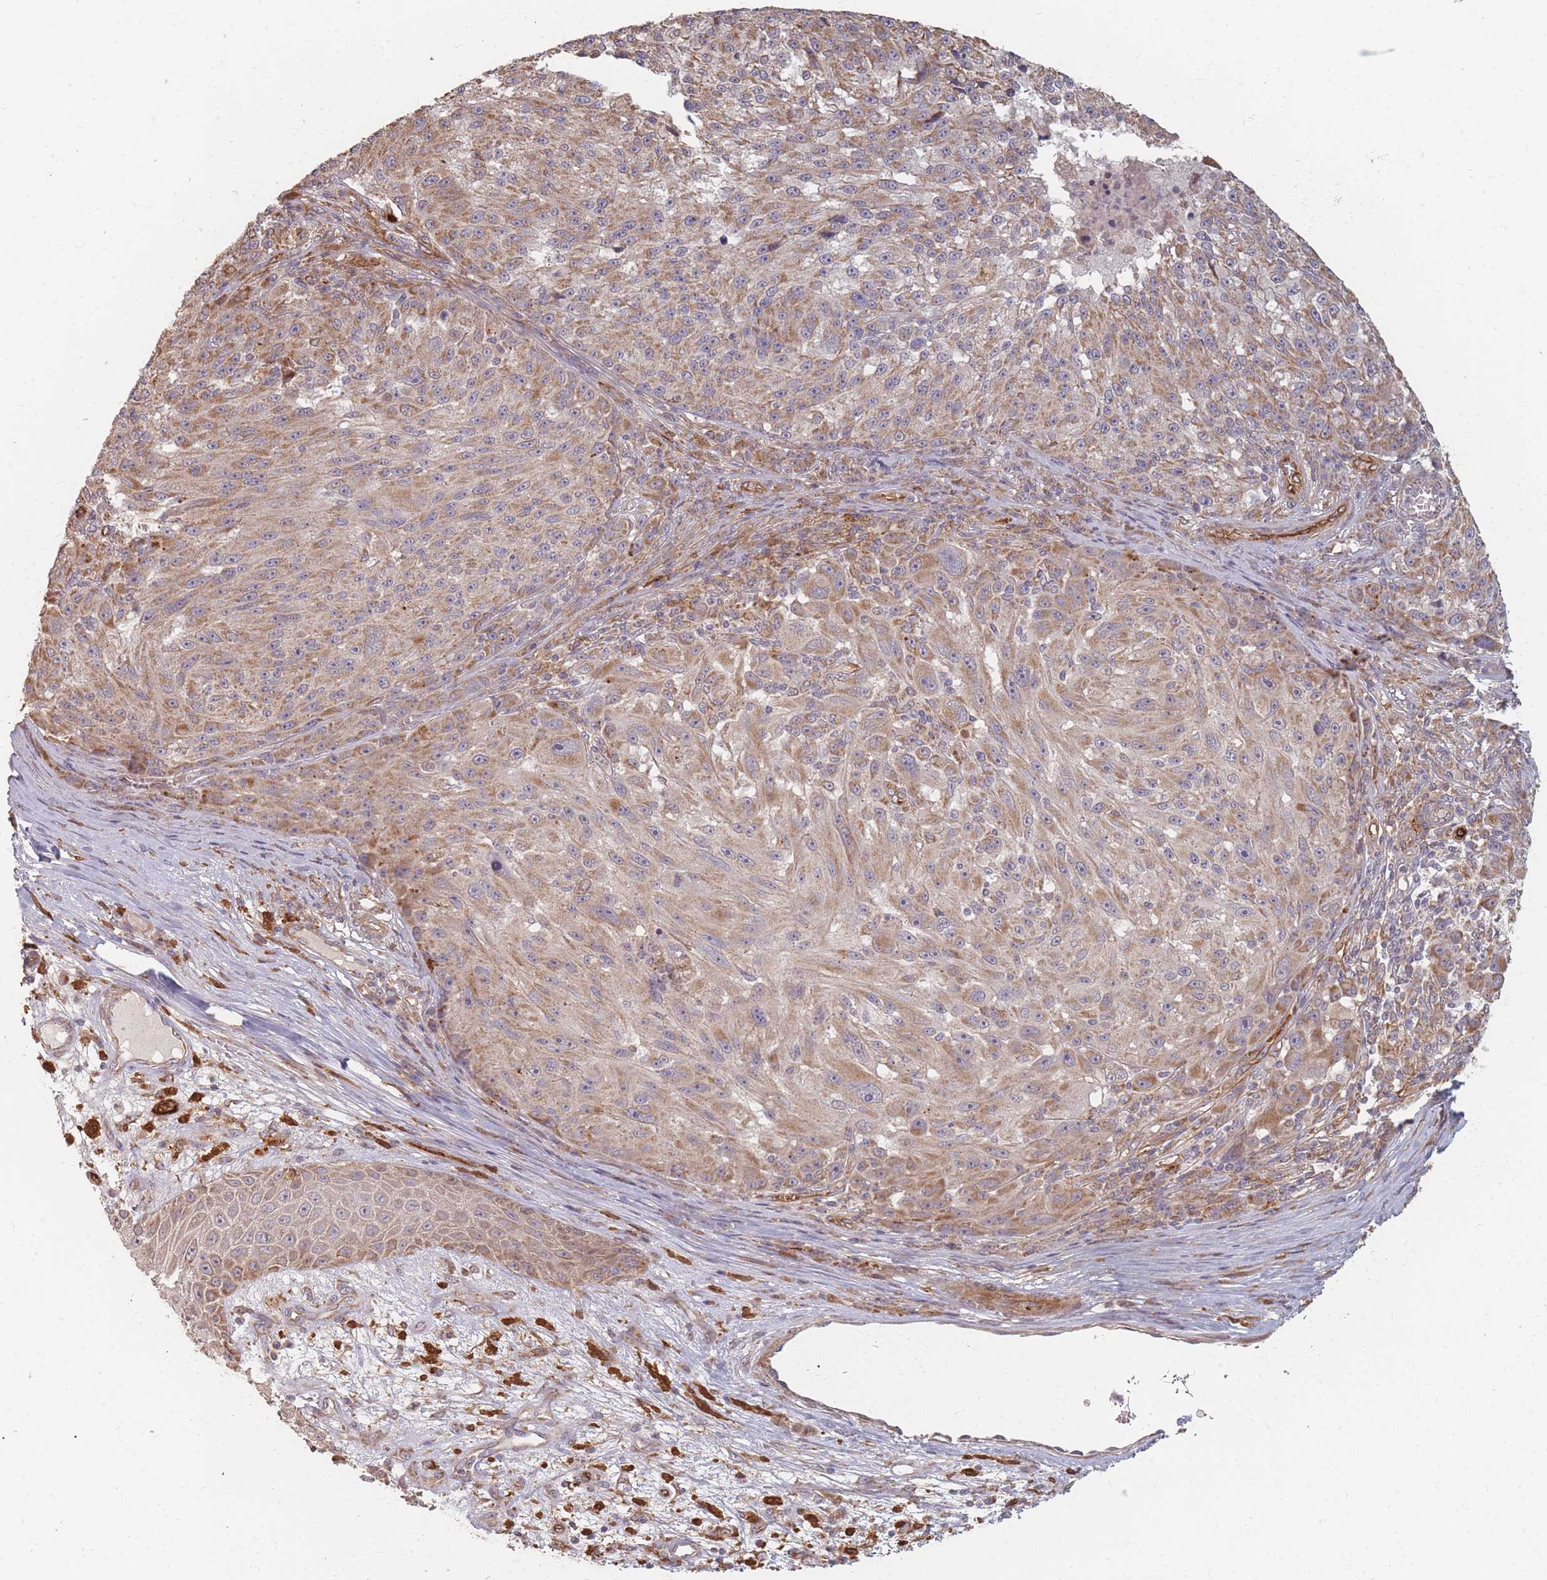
{"staining": {"intensity": "weak", "quantity": "25%-75%", "location": "cytoplasmic/membranous"}, "tissue": "melanoma", "cell_type": "Tumor cells", "image_type": "cancer", "snomed": [{"axis": "morphology", "description": "Malignant melanoma, NOS"}, {"axis": "topography", "description": "Skin"}], "caption": "Protein expression analysis of human melanoma reveals weak cytoplasmic/membranous positivity in approximately 25%-75% of tumor cells.", "gene": "MRPS6", "patient": {"sex": "male", "age": 53}}